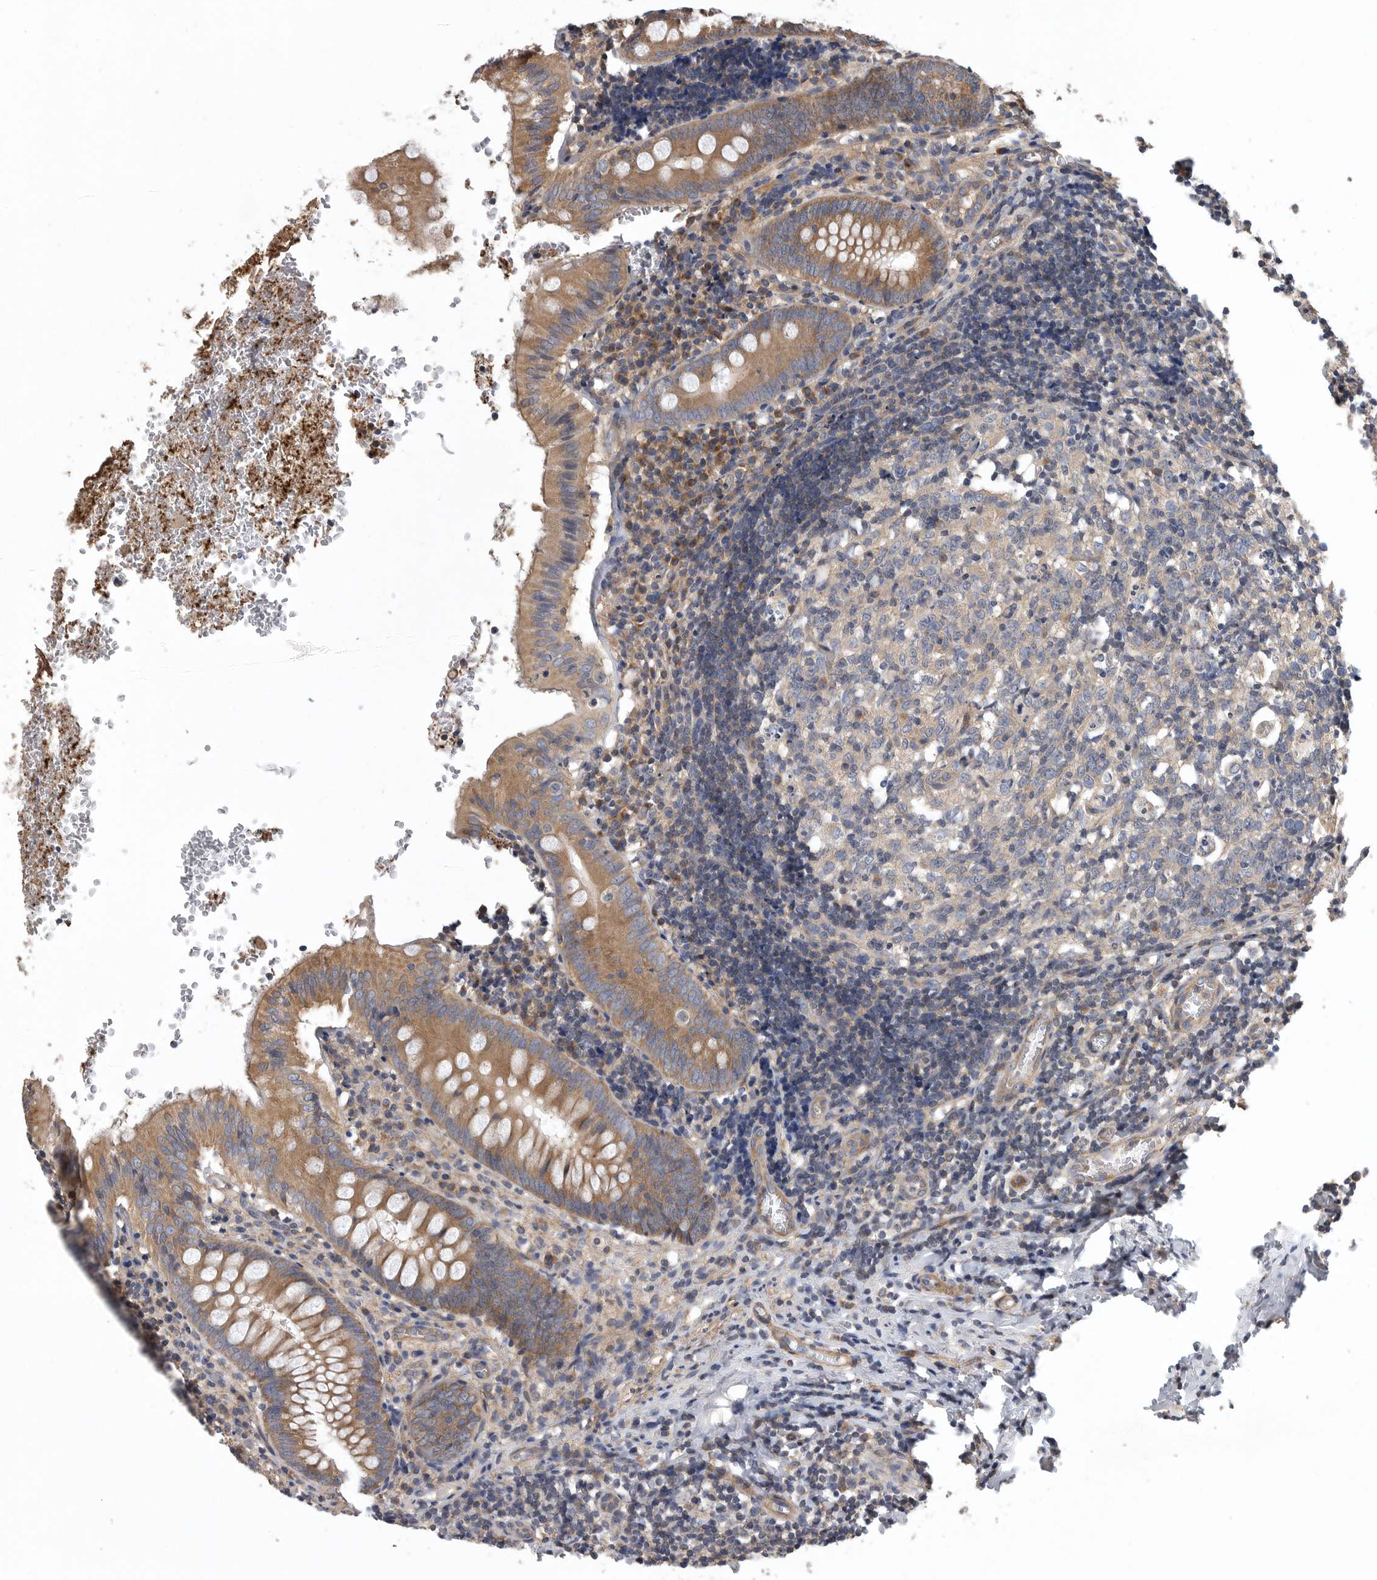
{"staining": {"intensity": "moderate", "quantity": ">75%", "location": "cytoplasmic/membranous"}, "tissue": "appendix", "cell_type": "Glandular cells", "image_type": "normal", "snomed": [{"axis": "morphology", "description": "Normal tissue, NOS"}, {"axis": "topography", "description": "Appendix"}], "caption": "Human appendix stained with a brown dye displays moderate cytoplasmic/membranous positive expression in approximately >75% of glandular cells.", "gene": "OXR1", "patient": {"sex": "male", "age": 8}}